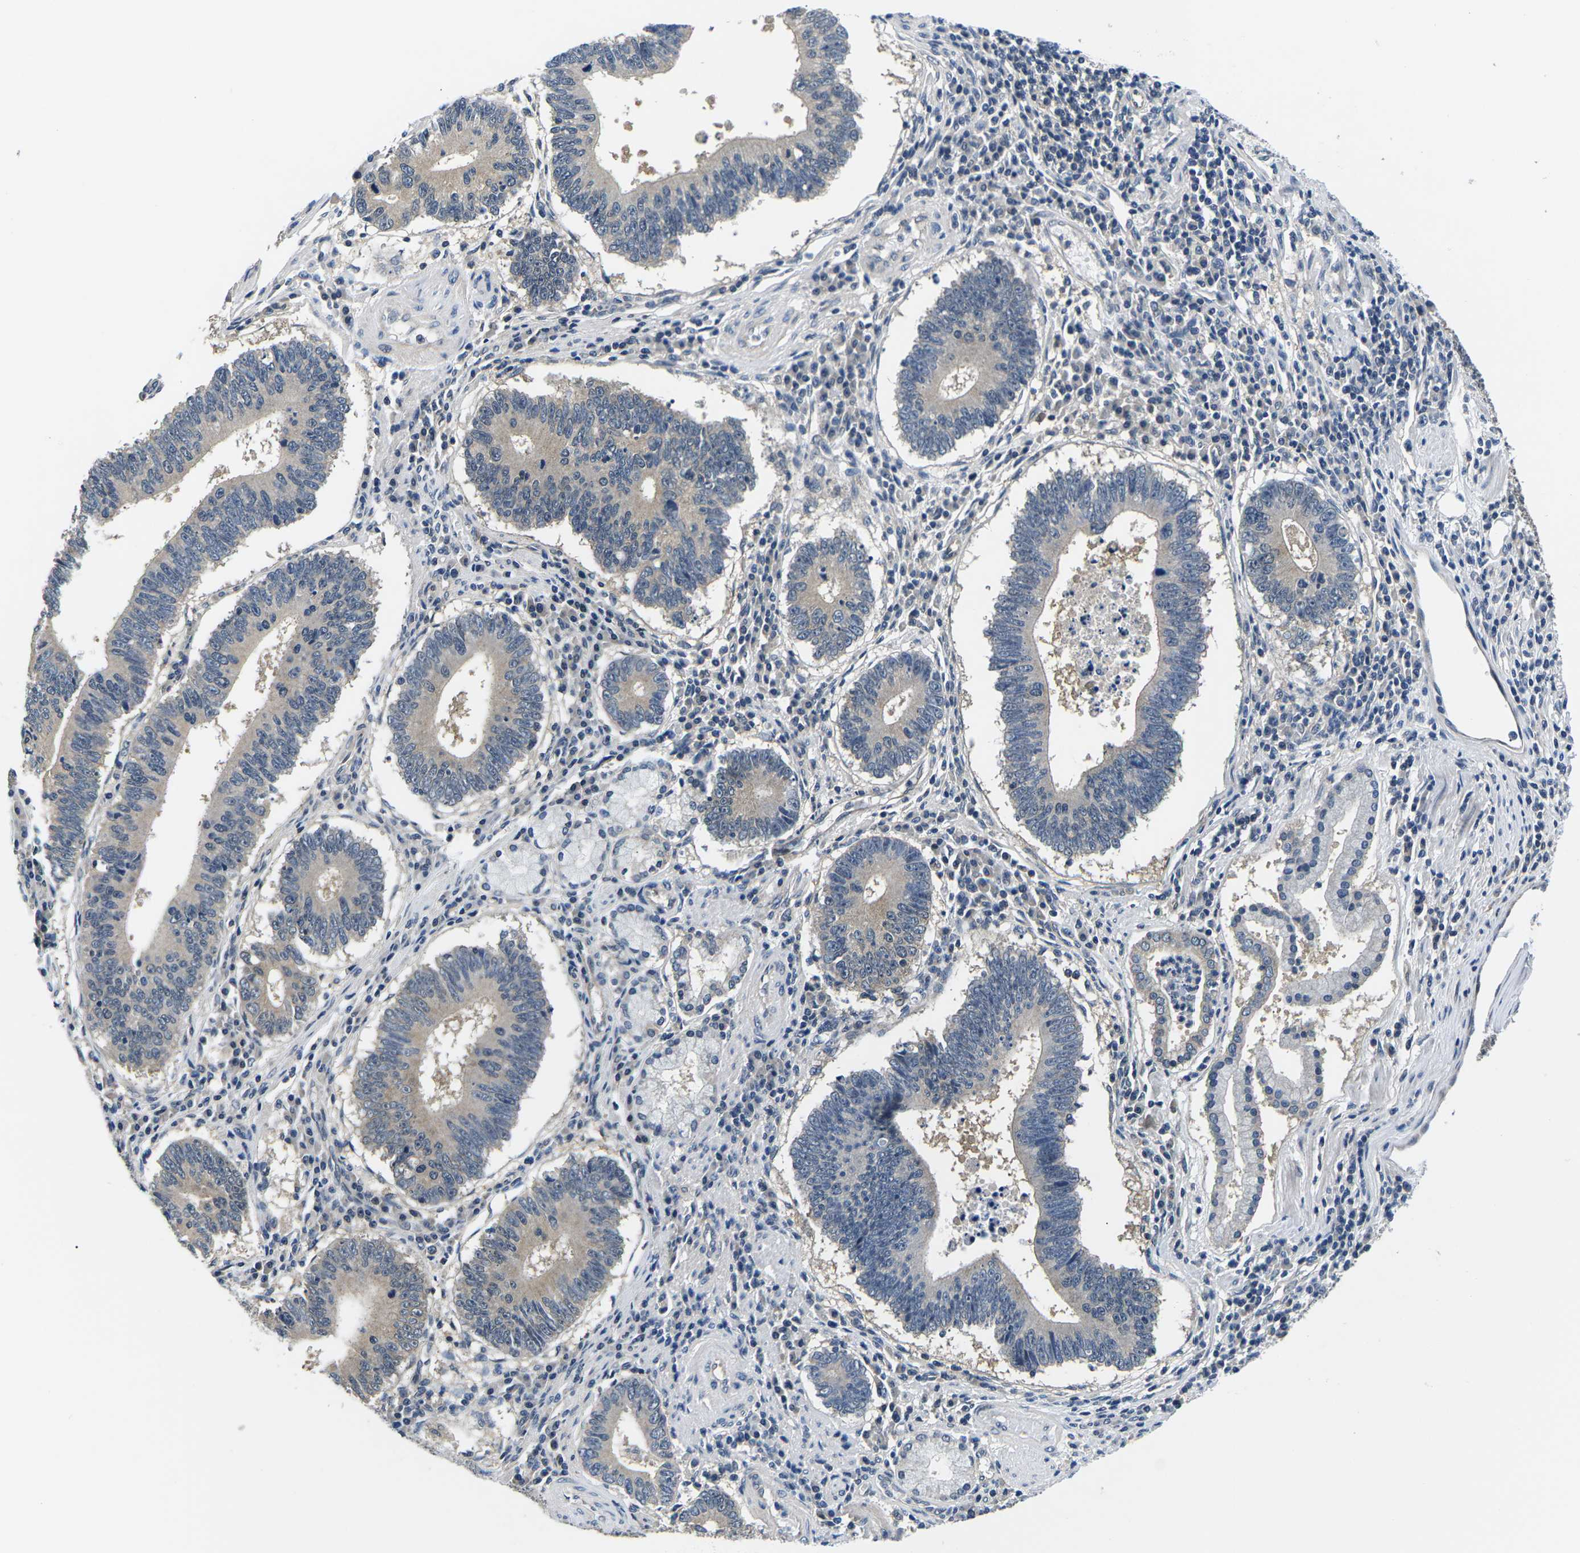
{"staining": {"intensity": "weak", "quantity": "25%-75%", "location": "cytoplasmic/membranous"}, "tissue": "stomach cancer", "cell_type": "Tumor cells", "image_type": "cancer", "snomed": [{"axis": "morphology", "description": "Adenocarcinoma, NOS"}, {"axis": "topography", "description": "Stomach"}], "caption": "The photomicrograph shows a brown stain indicating the presence of a protein in the cytoplasmic/membranous of tumor cells in stomach cancer (adenocarcinoma).", "gene": "GSK3B", "patient": {"sex": "male", "age": 59}}